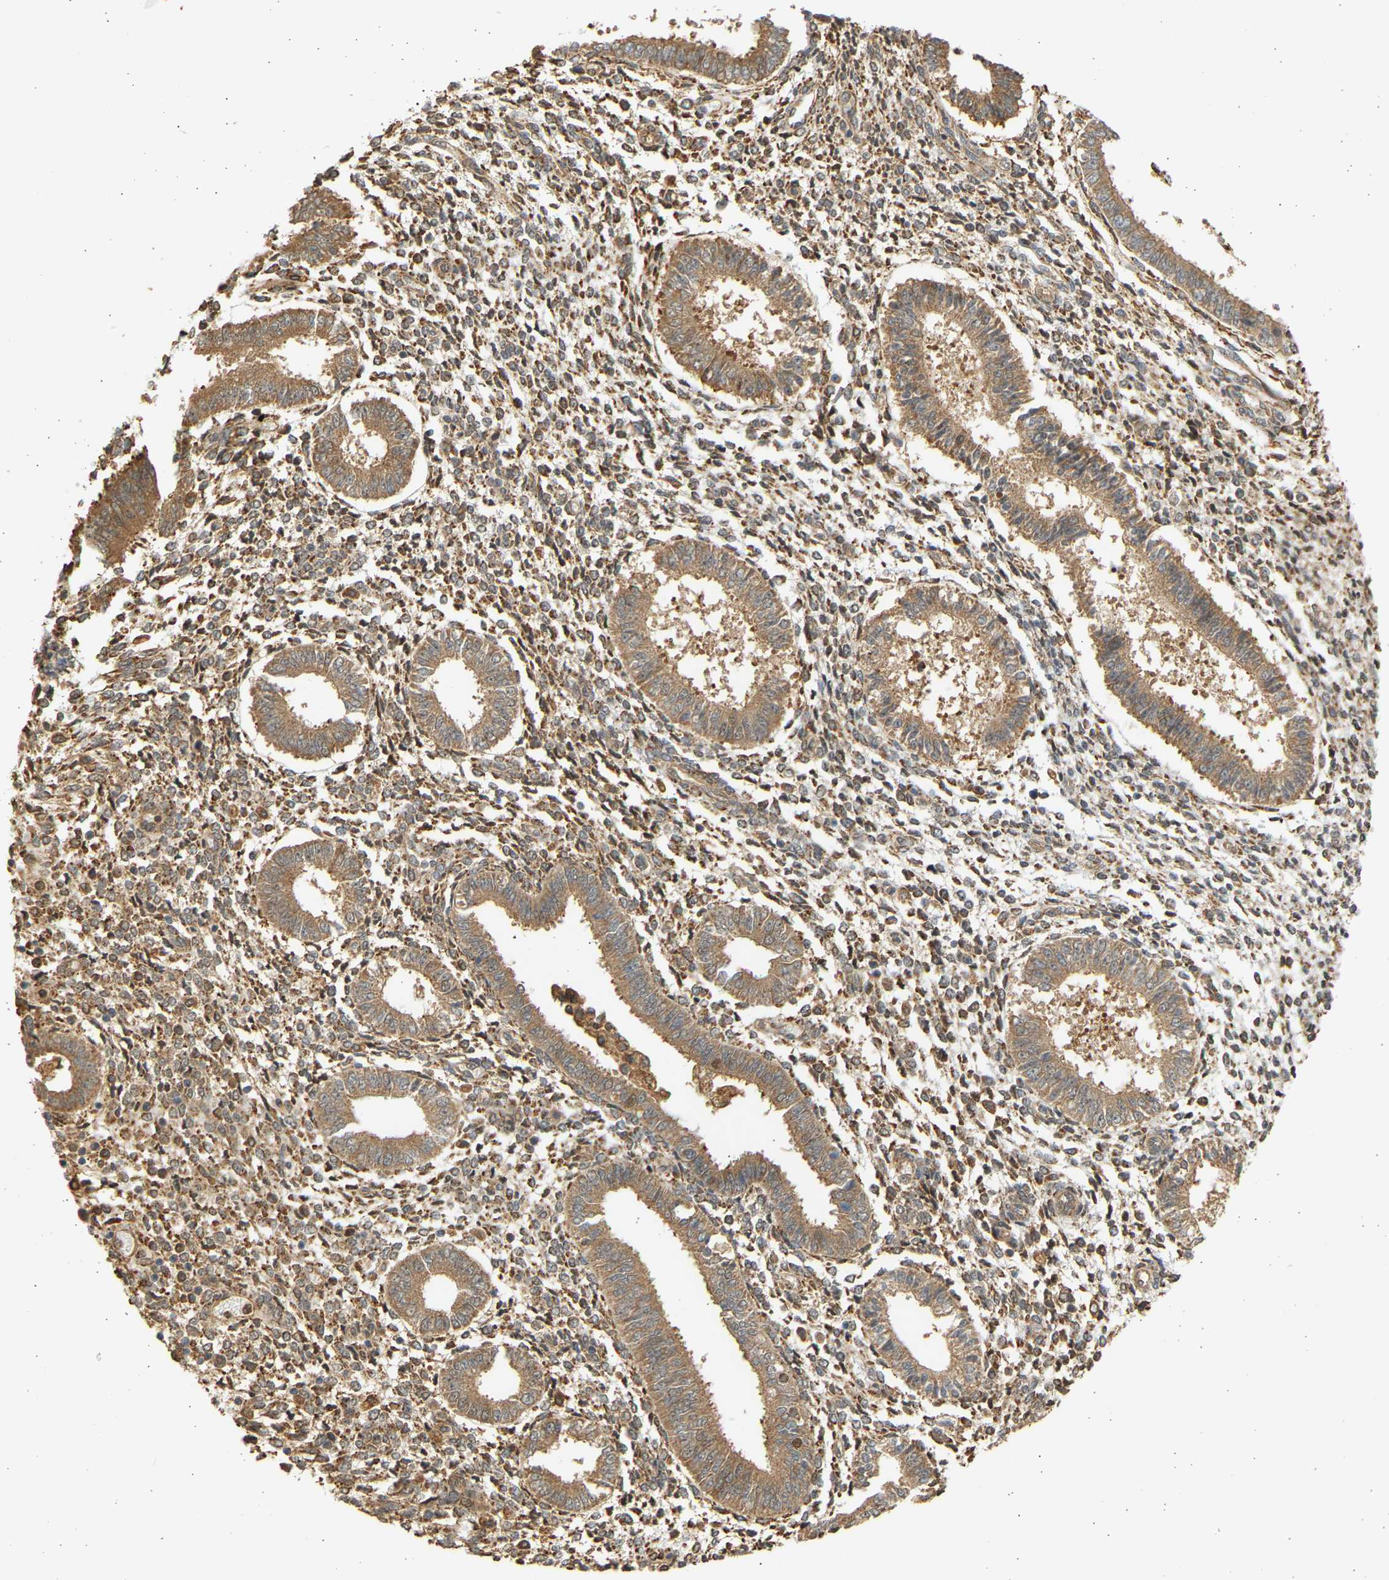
{"staining": {"intensity": "moderate", "quantity": ">75%", "location": "cytoplasmic/membranous"}, "tissue": "endometrium", "cell_type": "Cells in endometrial stroma", "image_type": "normal", "snomed": [{"axis": "morphology", "description": "Normal tissue, NOS"}, {"axis": "topography", "description": "Endometrium"}], "caption": "DAB (3,3'-diaminobenzidine) immunohistochemical staining of benign endometrium exhibits moderate cytoplasmic/membranous protein staining in about >75% of cells in endometrial stroma.", "gene": "B4GALT6", "patient": {"sex": "female", "age": 35}}